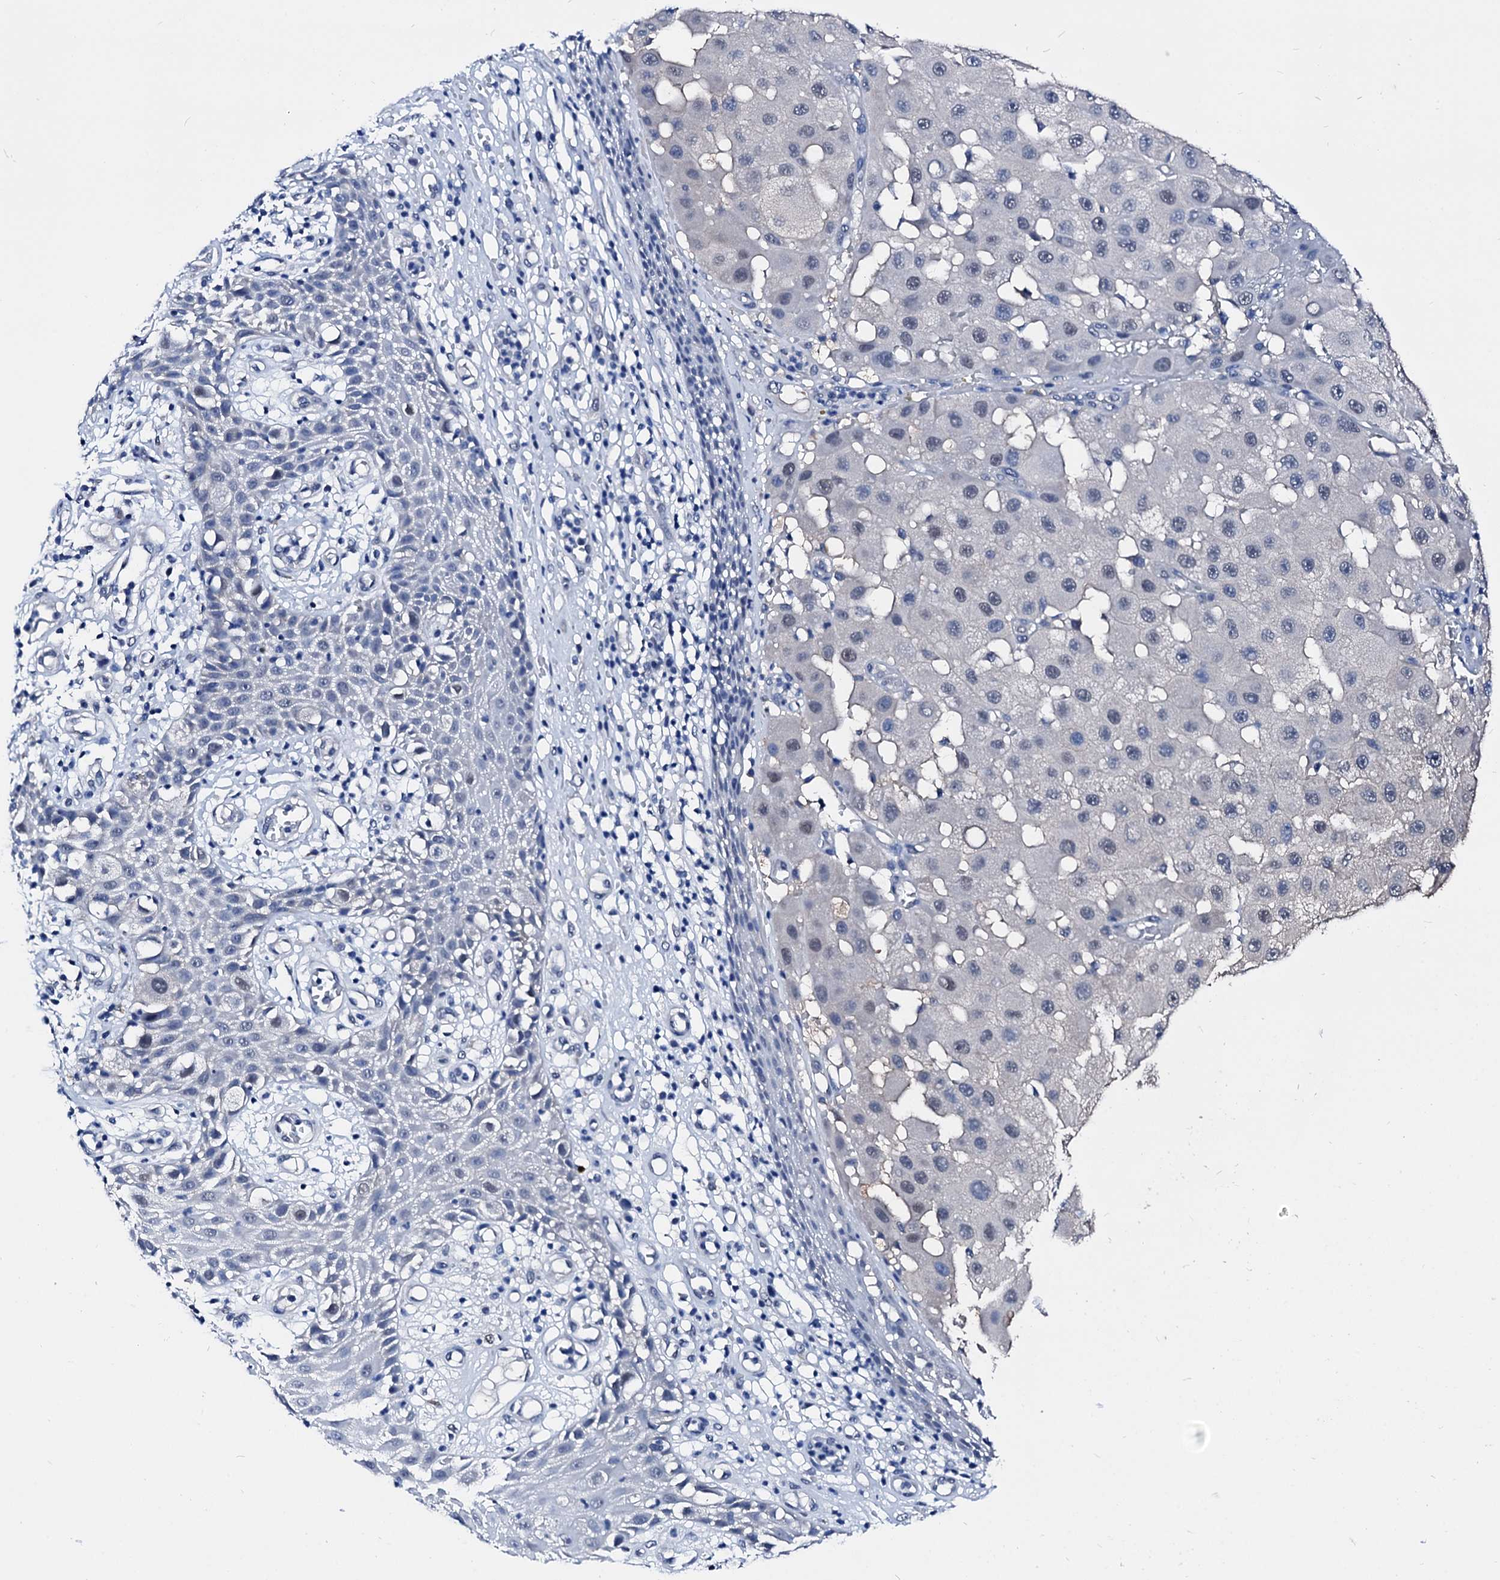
{"staining": {"intensity": "negative", "quantity": "none", "location": "none"}, "tissue": "melanoma", "cell_type": "Tumor cells", "image_type": "cancer", "snomed": [{"axis": "morphology", "description": "Malignant melanoma, NOS"}, {"axis": "topography", "description": "Skin"}], "caption": "The immunohistochemistry photomicrograph has no significant staining in tumor cells of malignant melanoma tissue.", "gene": "CSN2", "patient": {"sex": "female", "age": 81}}